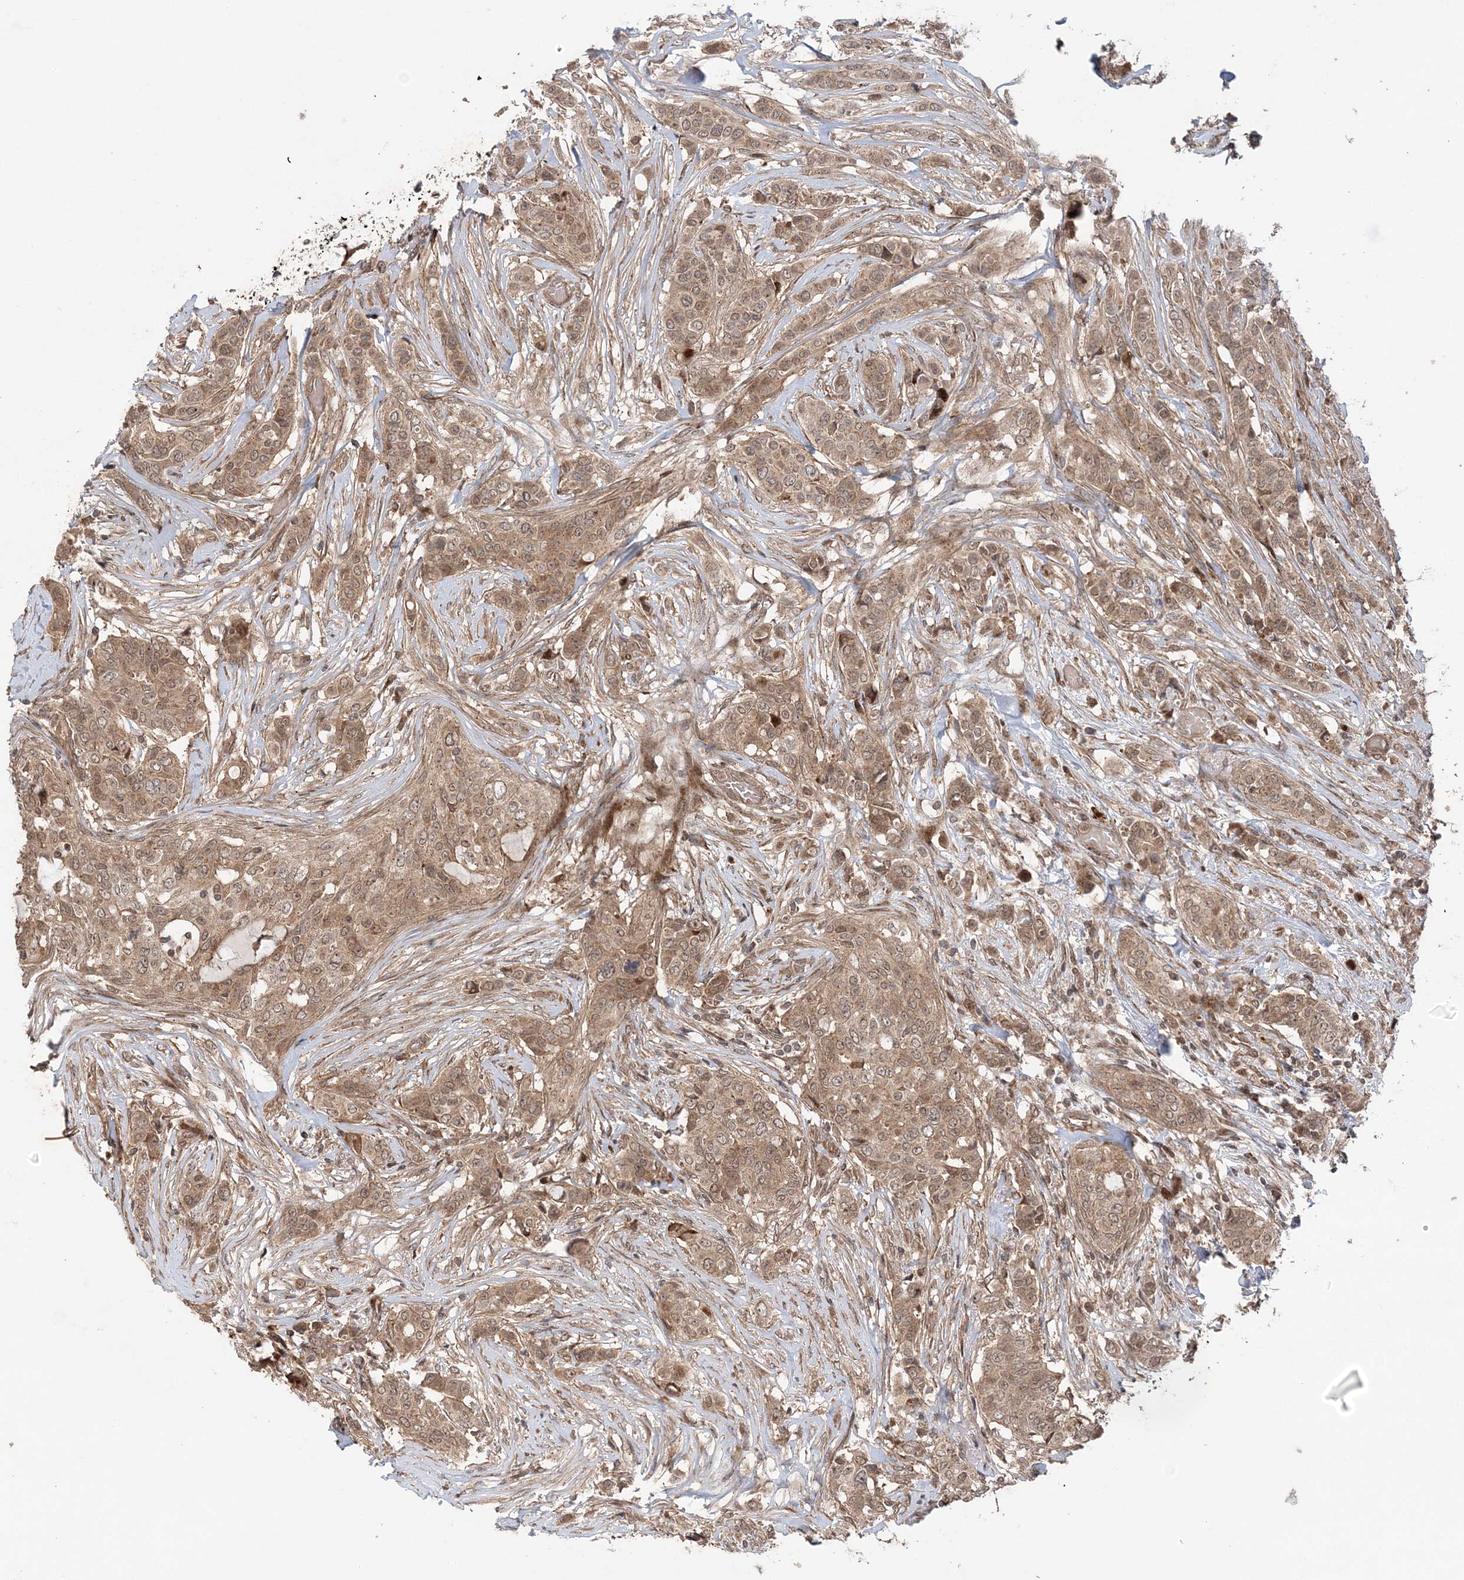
{"staining": {"intensity": "moderate", "quantity": ">75%", "location": "cytoplasmic/membranous,nuclear"}, "tissue": "breast cancer", "cell_type": "Tumor cells", "image_type": "cancer", "snomed": [{"axis": "morphology", "description": "Lobular carcinoma"}, {"axis": "topography", "description": "Breast"}], "caption": "IHC (DAB) staining of human breast lobular carcinoma displays moderate cytoplasmic/membranous and nuclear protein positivity in about >75% of tumor cells. The protein is stained brown, and the nuclei are stained in blue (DAB IHC with brightfield microscopy, high magnification).", "gene": "UBTD2", "patient": {"sex": "female", "age": 51}}